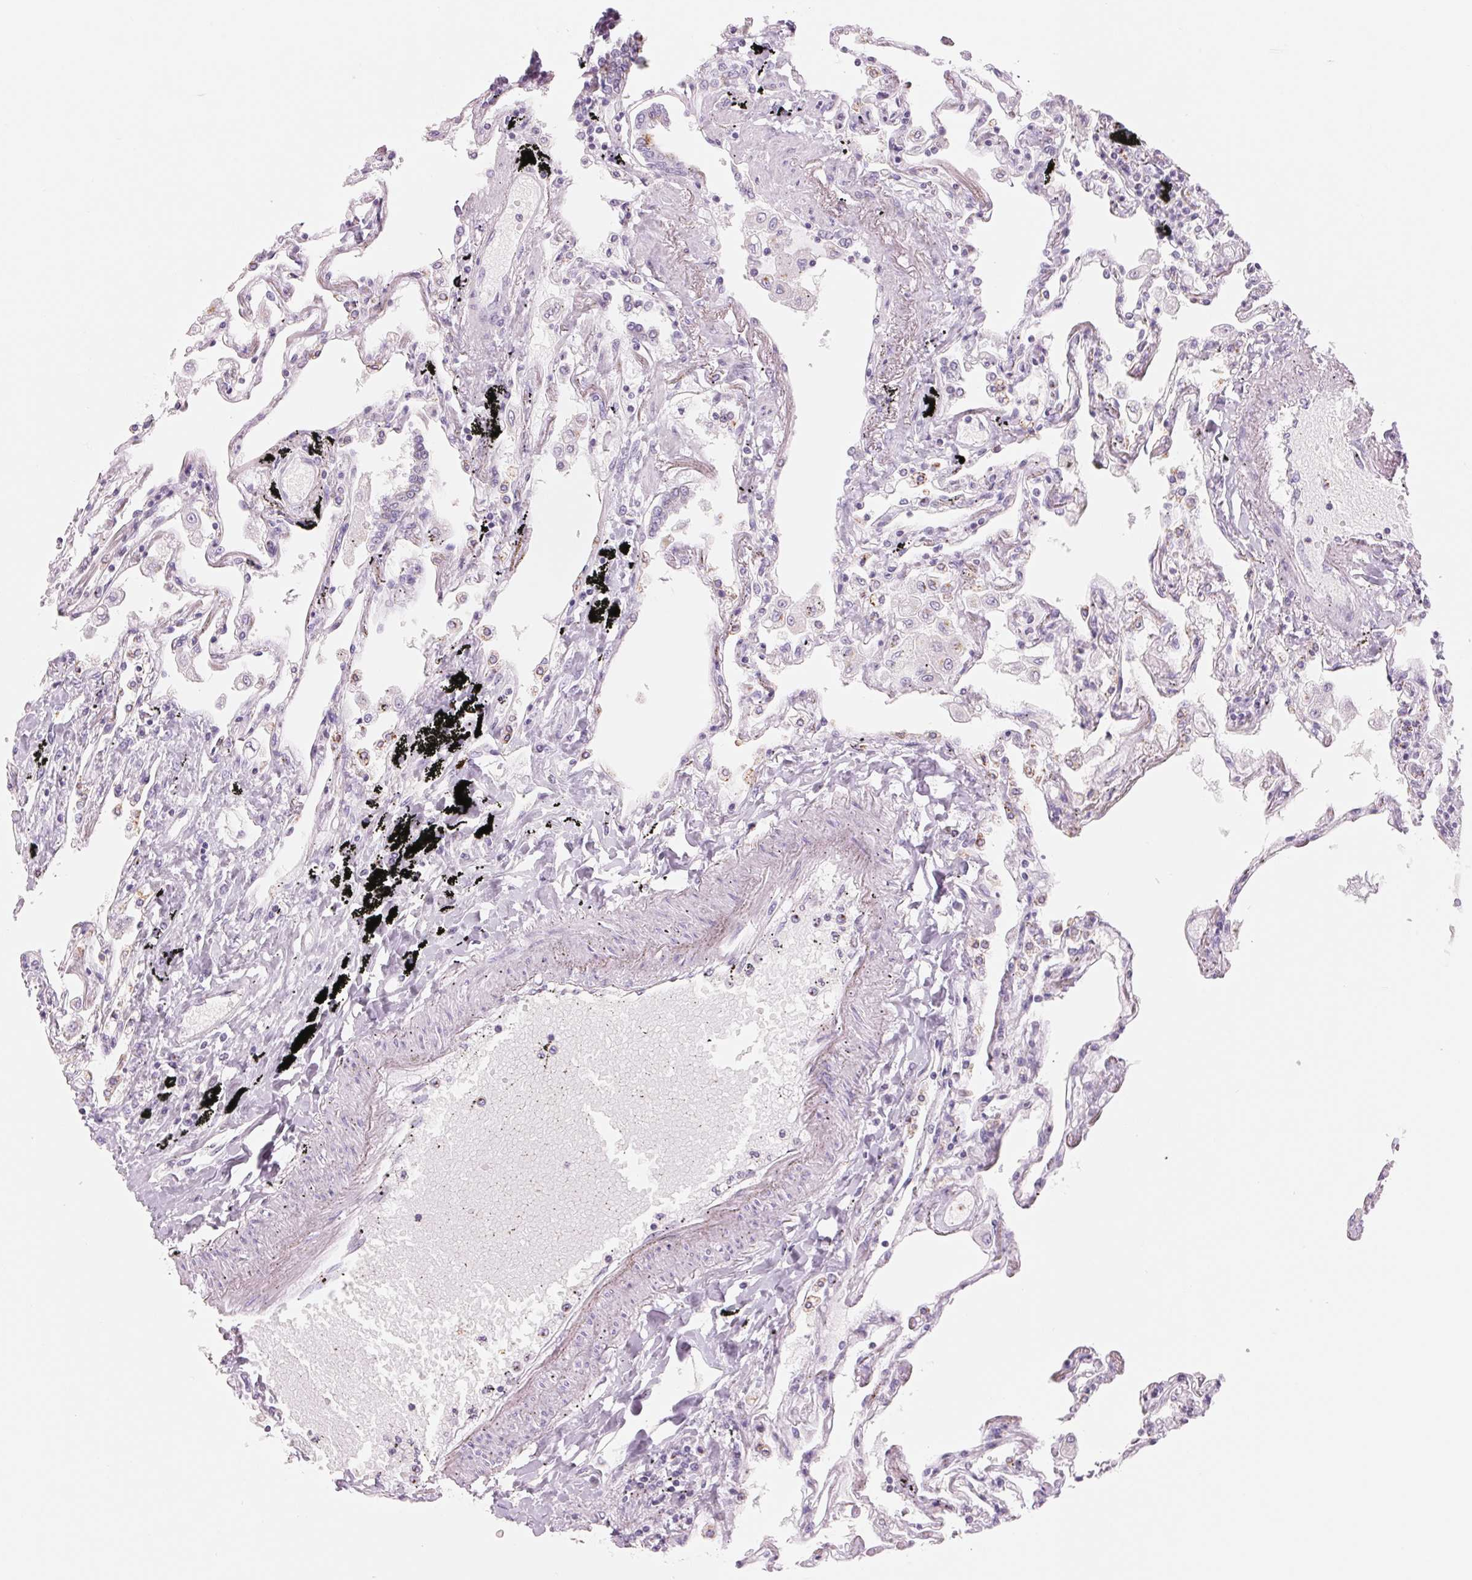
{"staining": {"intensity": "moderate", "quantity": "<25%", "location": "cytoplasmic/membranous"}, "tissue": "lung", "cell_type": "Alveolar cells", "image_type": "normal", "snomed": [{"axis": "morphology", "description": "Normal tissue, NOS"}, {"axis": "morphology", "description": "Adenocarcinoma, NOS"}, {"axis": "topography", "description": "Cartilage tissue"}, {"axis": "topography", "description": "Lung"}], "caption": "DAB (3,3'-diaminobenzidine) immunohistochemical staining of unremarkable lung shows moderate cytoplasmic/membranous protein expression in about <25% of alveolar cells. (IHC, brightfield microscopy, high magnification).", "gene": "GALNT7", "patient": {"sex": "female", "age": 67}}